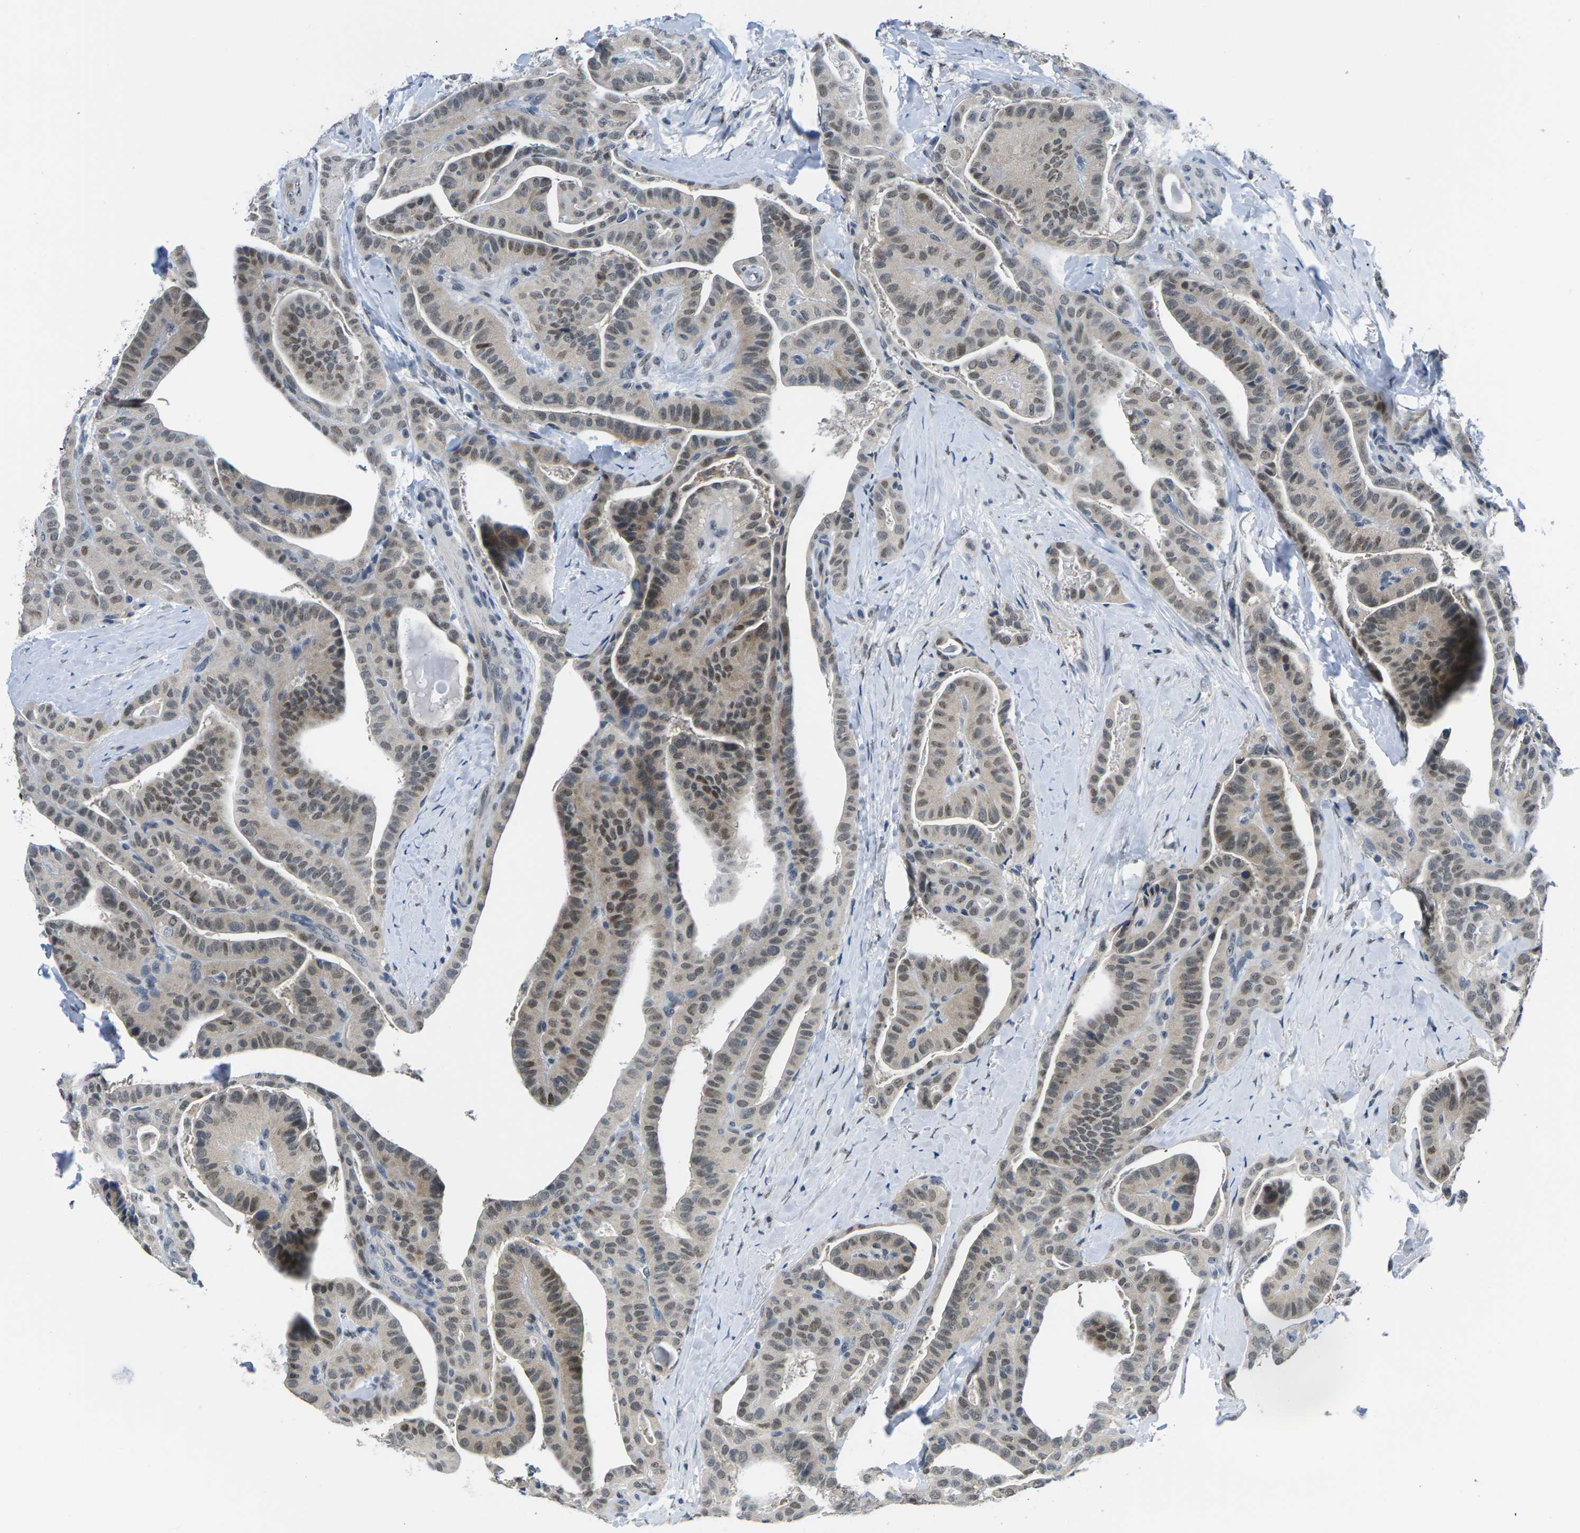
{"staining": {"intensity": "moderate", "quantity": "<25%", "location": "nuclear"}, "tissue": "thyroid cancer", "cell_type": "Tumor cells", "image_type": "cancer", "snomed": [{"axis": "morphology", "description": "Papillary adenocarcinoma, NOS"}, {"axis": "topography", "description": "Thyroid gland"}], "caption": "The immunohistochemical stain labels moderate nuclear staining in tumor cells of thyroid papillary adenocarcinoma tissue.", "gene": "NSRP1", "patient": {"sex": "male", "age": 77}}